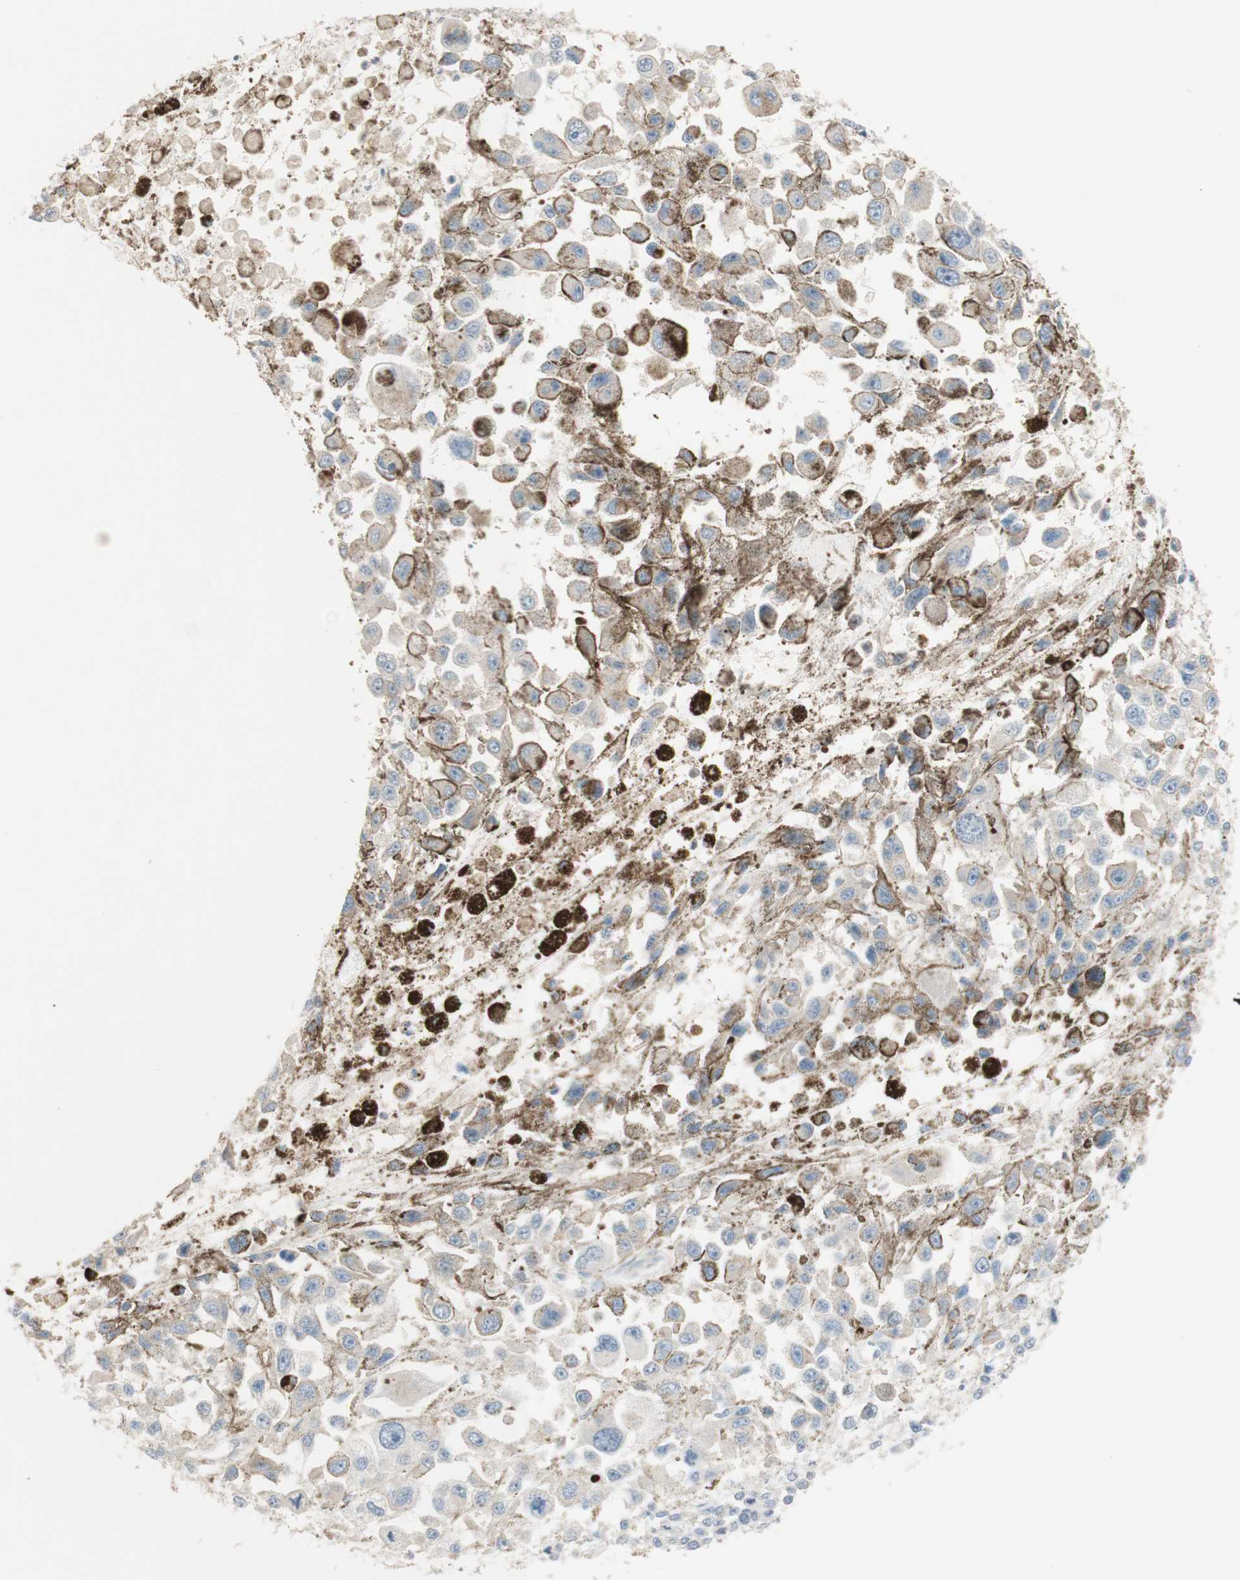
{"staining": {"intensity": "negative", "quantity": "none", "location": "none"}, "tissue": "melanoma", "cell_type": "Tumor cells", "image_type": "cancer", "snomed": [{"axis": "morphology", "description": "Malignant melanoma, Metastatic site"}, {"axis": "topography", "description": "Lymph node"}], "caption": "High magnification brightfield microscopy of malignant melanoma (metastatic site) stained with DAB (brown) and counterstained with hematoxylin (blue): tumor cells show no significant expression.", "gene": "MANEA", "patient": {"sex": "male", "age": 59}}